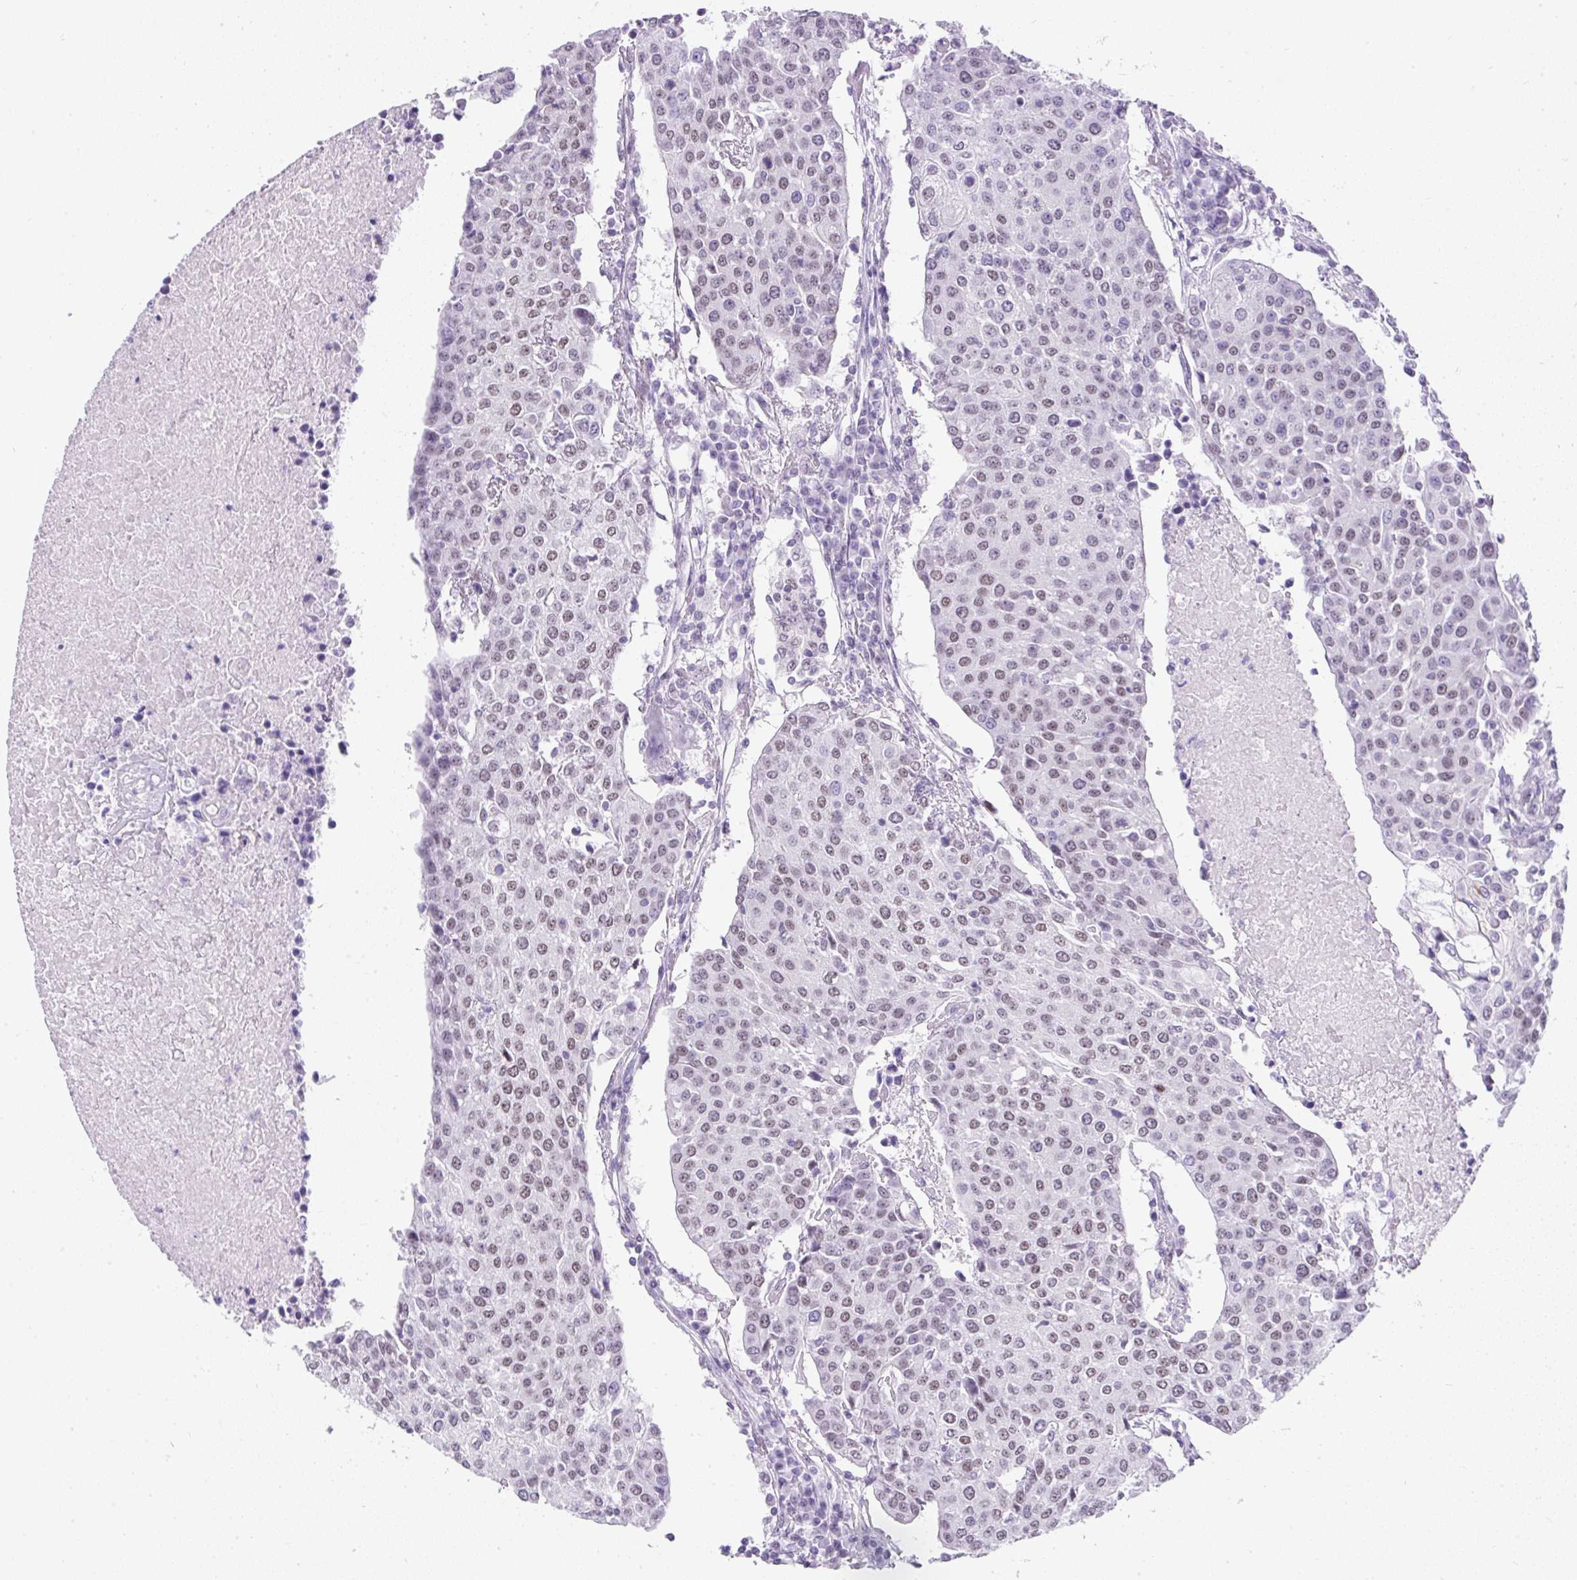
{"staining": {"intensity": "weak", "quantity": "<25%", "location": "nuclear"}, "tissue": "urothelial cancer", "cell_type": "Tumor cells", "image_type": "cancer", "snomed": [{"axis": "morphology", "description": "Urothelial carcinoma, High grade"}, {"axis": "topography", "description": "Urinary bladder"}], "caption": "Urothelial carcinoma (high-grade) stained for a protein using immunohistochemistry (IHC) exhibits no positivity tumor cells.", "gene": "PLCXD2", "patient": {"sex": "female", "age": 85}}